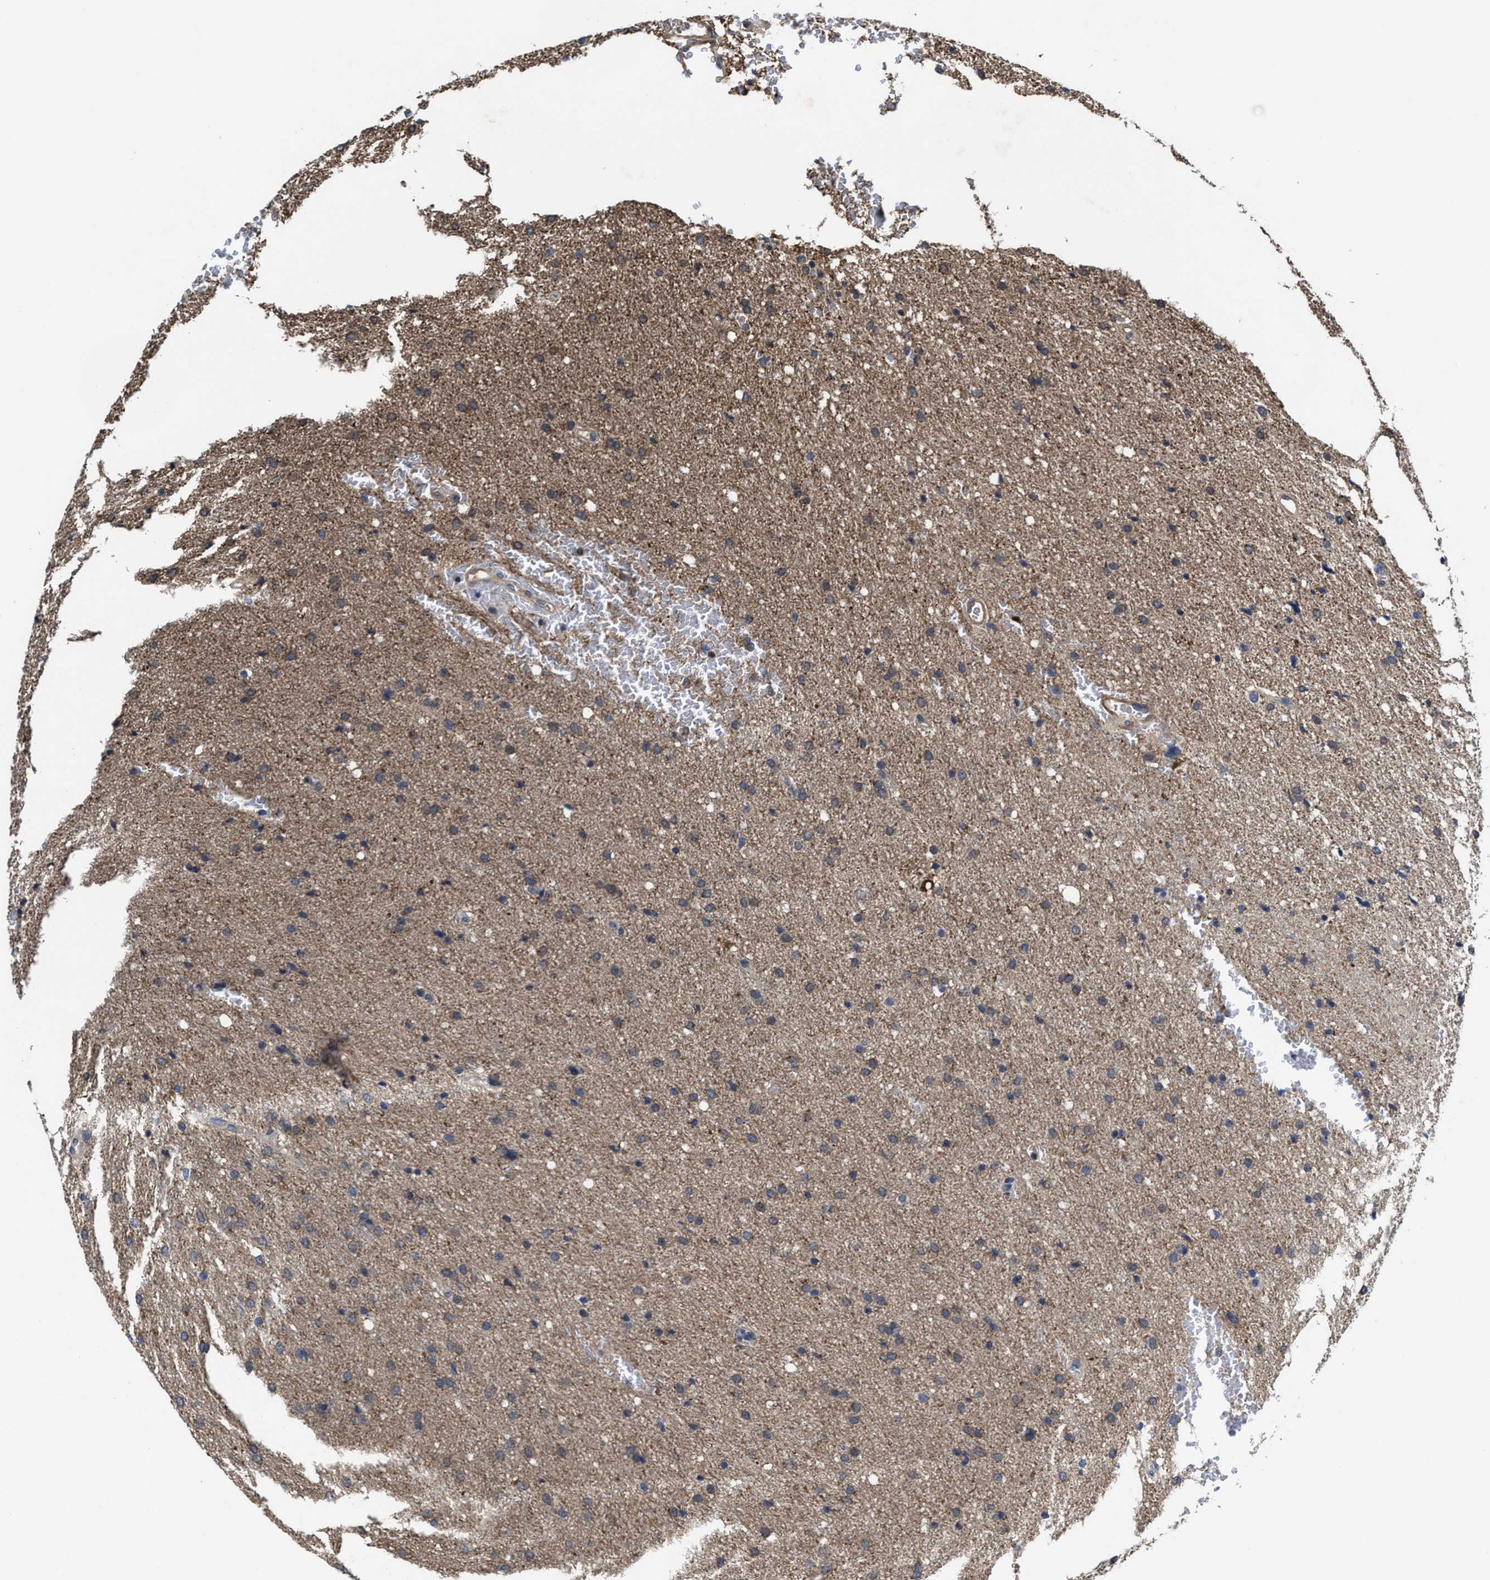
{"staining": {"intensity": "moderate", "quantity": "<25%", "location": "cytoplasmic/membranous"}, "tissue": "glioma", "cell_type": "Tumor cells", "image_type": "cancer", "snomed": [{"axis": "morphology", "description": "Glioma, malignant, Low grade"}, {"axis": "topography", "description": "Brain"}], "caption": "A brown stain shows moderate cytoplasmic/membranous staining of a protein in human malignant glioma (low-grade) tumor cells. (DAB (3,3'-diaminobenzidine) = brown stain, brightfield microscopy at high magnification).", "gene": "KIF12", "patient": {"sex": "female", "age": 37}}